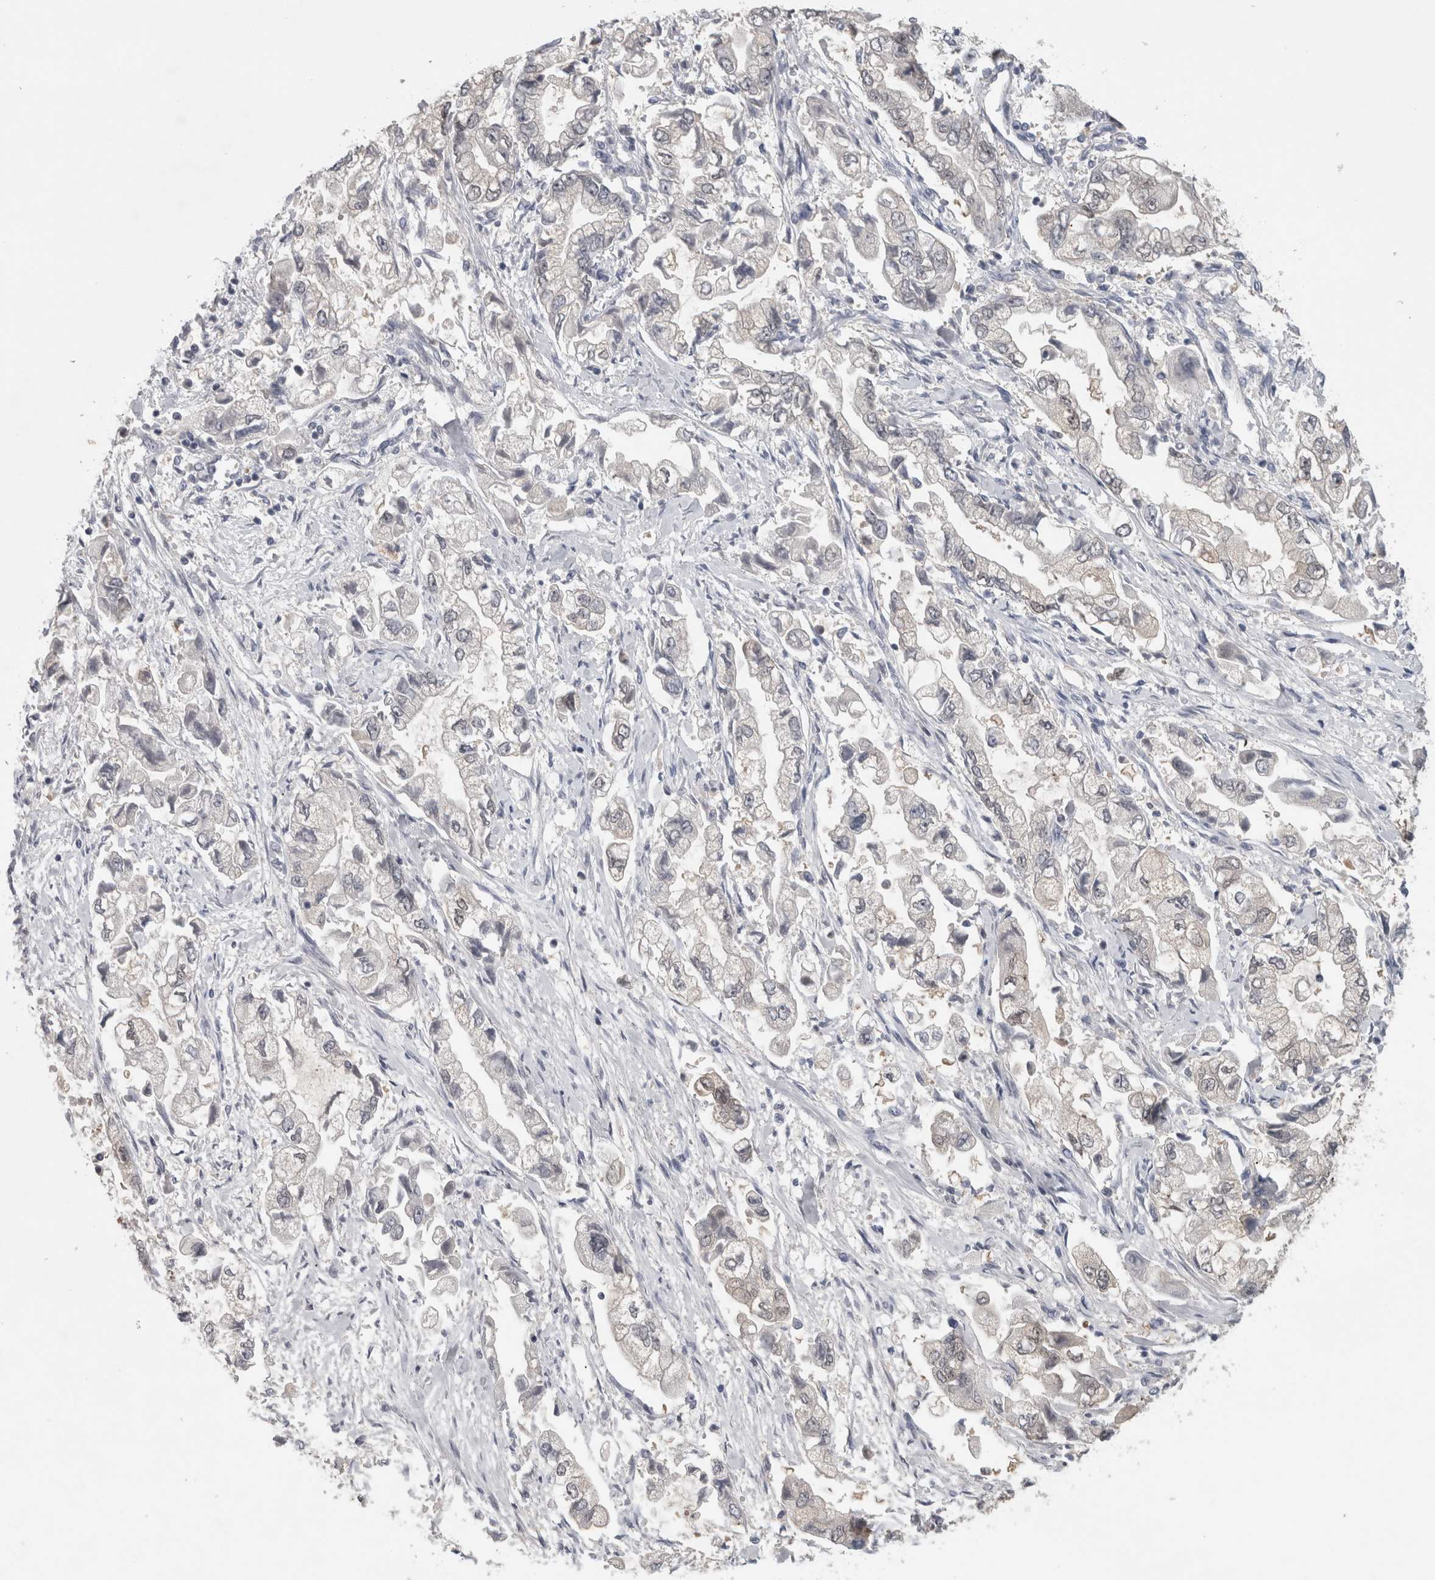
{"staining": {"intensity": "negative", "quantity": "none", "location": "none"}, "tissue": "stomach cancer", "cell_type": "Tumor cells", "image_type": "cancer", "snomed": [{"axis": "morphology", "description": "Normal tissue, NOS"}, {"axis": "morphology", "description": "Adenocarcinoma, NOS"}, {"axis": "topography", "description": "Stomach"}], "caption": "Tumor cells show no significant protein staining in adenocarcinoma (stomach). The staining is performed using DAB brown chromogen with nuclei counter-stained in using hematoxylin.", "gene": "NAPRT", "patient": {"sex": "male", "age": 62}}